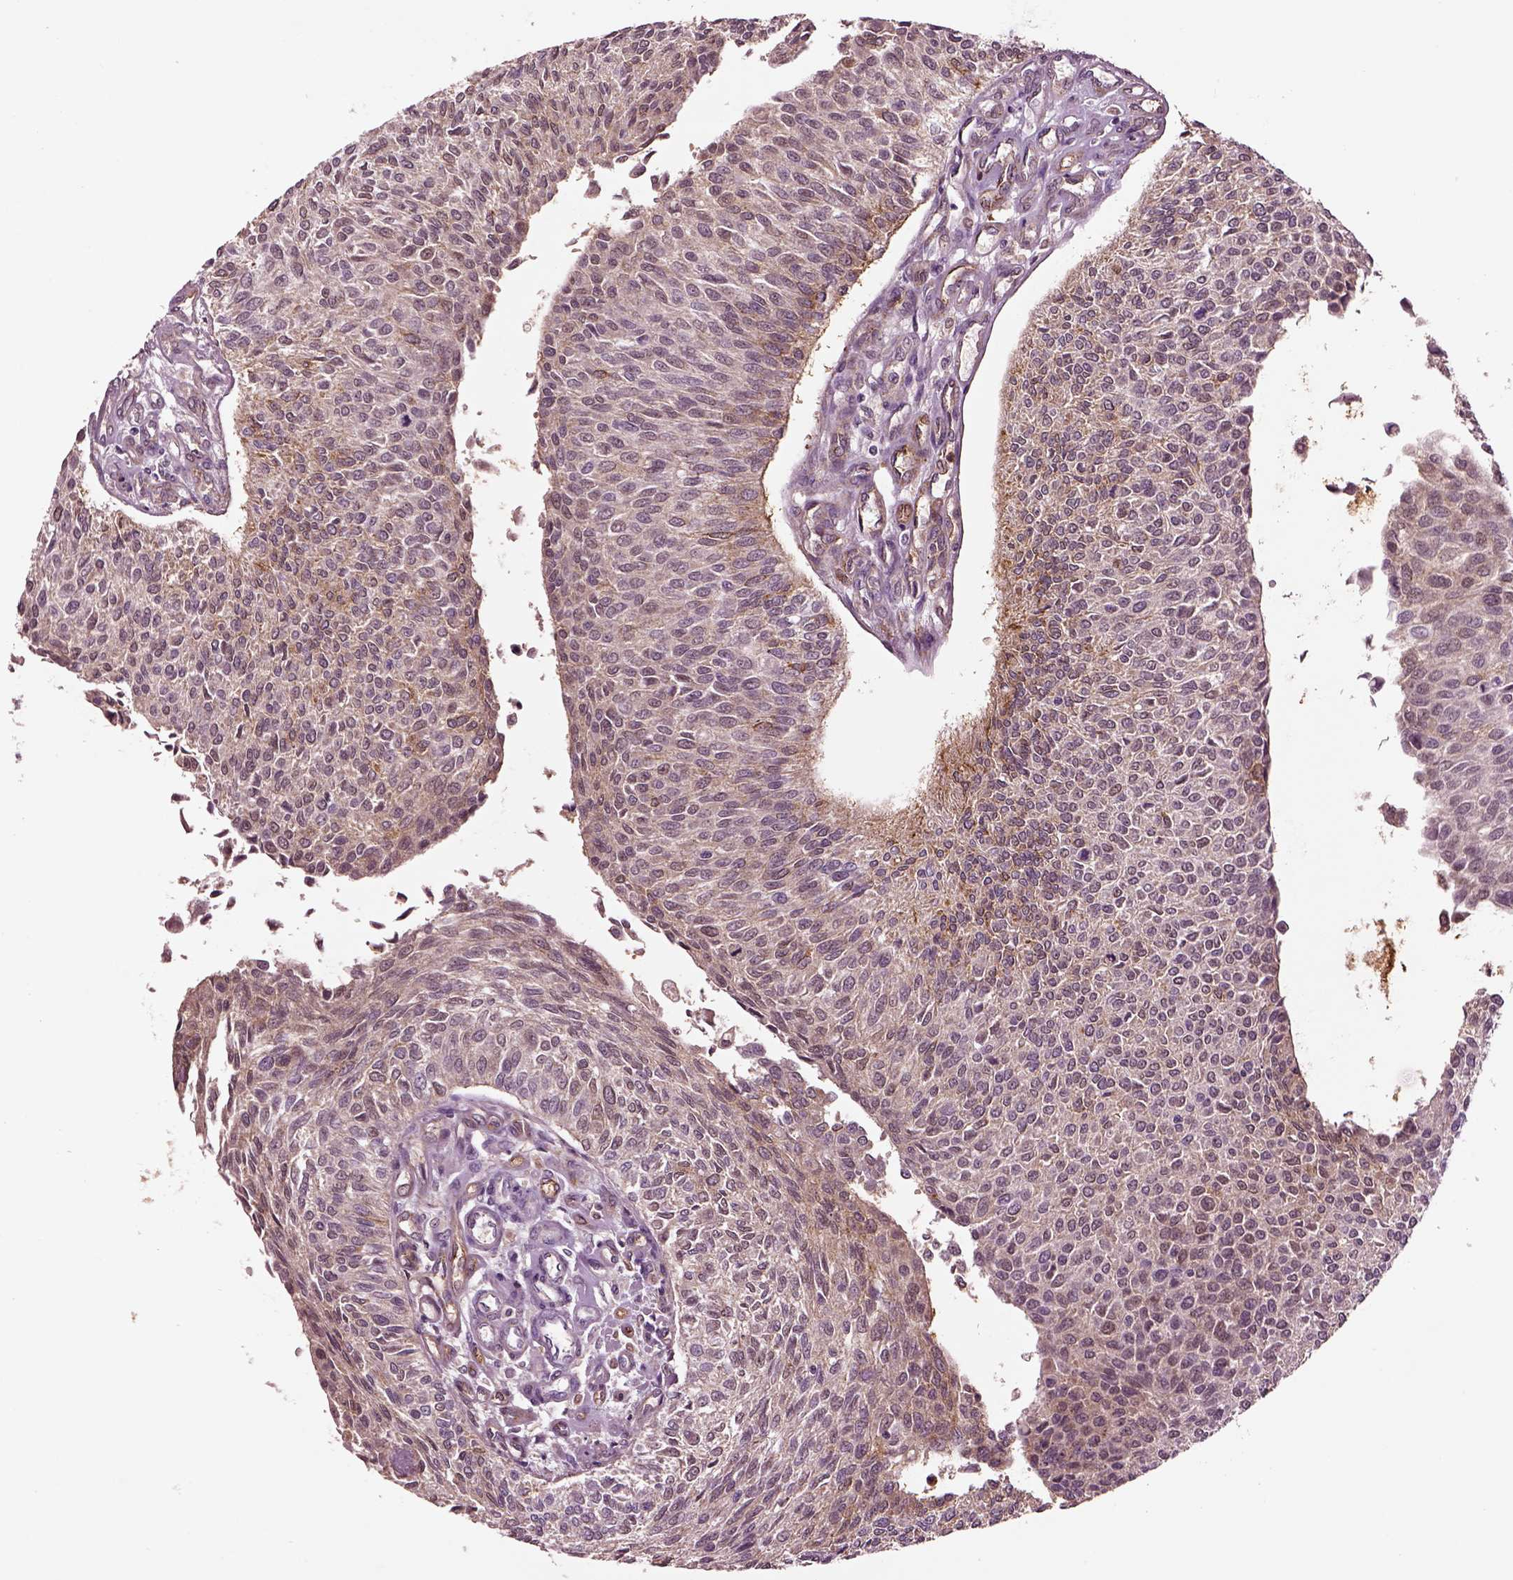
{"staining": {"intensity": "weak", "quantity": ">75%", "location": "cytoplasmic/membranous"}, "tissue": "urothelial cancer", "cell_type": "Tumor cells", "image_type": "cancer", "snomed": [{"axis": "morphology", "description": "Urothelial carcinoma, NOS"}, {"axis": "topography", "description": "Urinary bladder"}], "caption": "There is low levels of weak cytoplasmic/membranous positivity in tumor cells of urothelial cancer, as demonstrated by immunohistochemical staining (brown color).", "gene": "MDP1", "patient": {"sex": "male", "age": 55}}